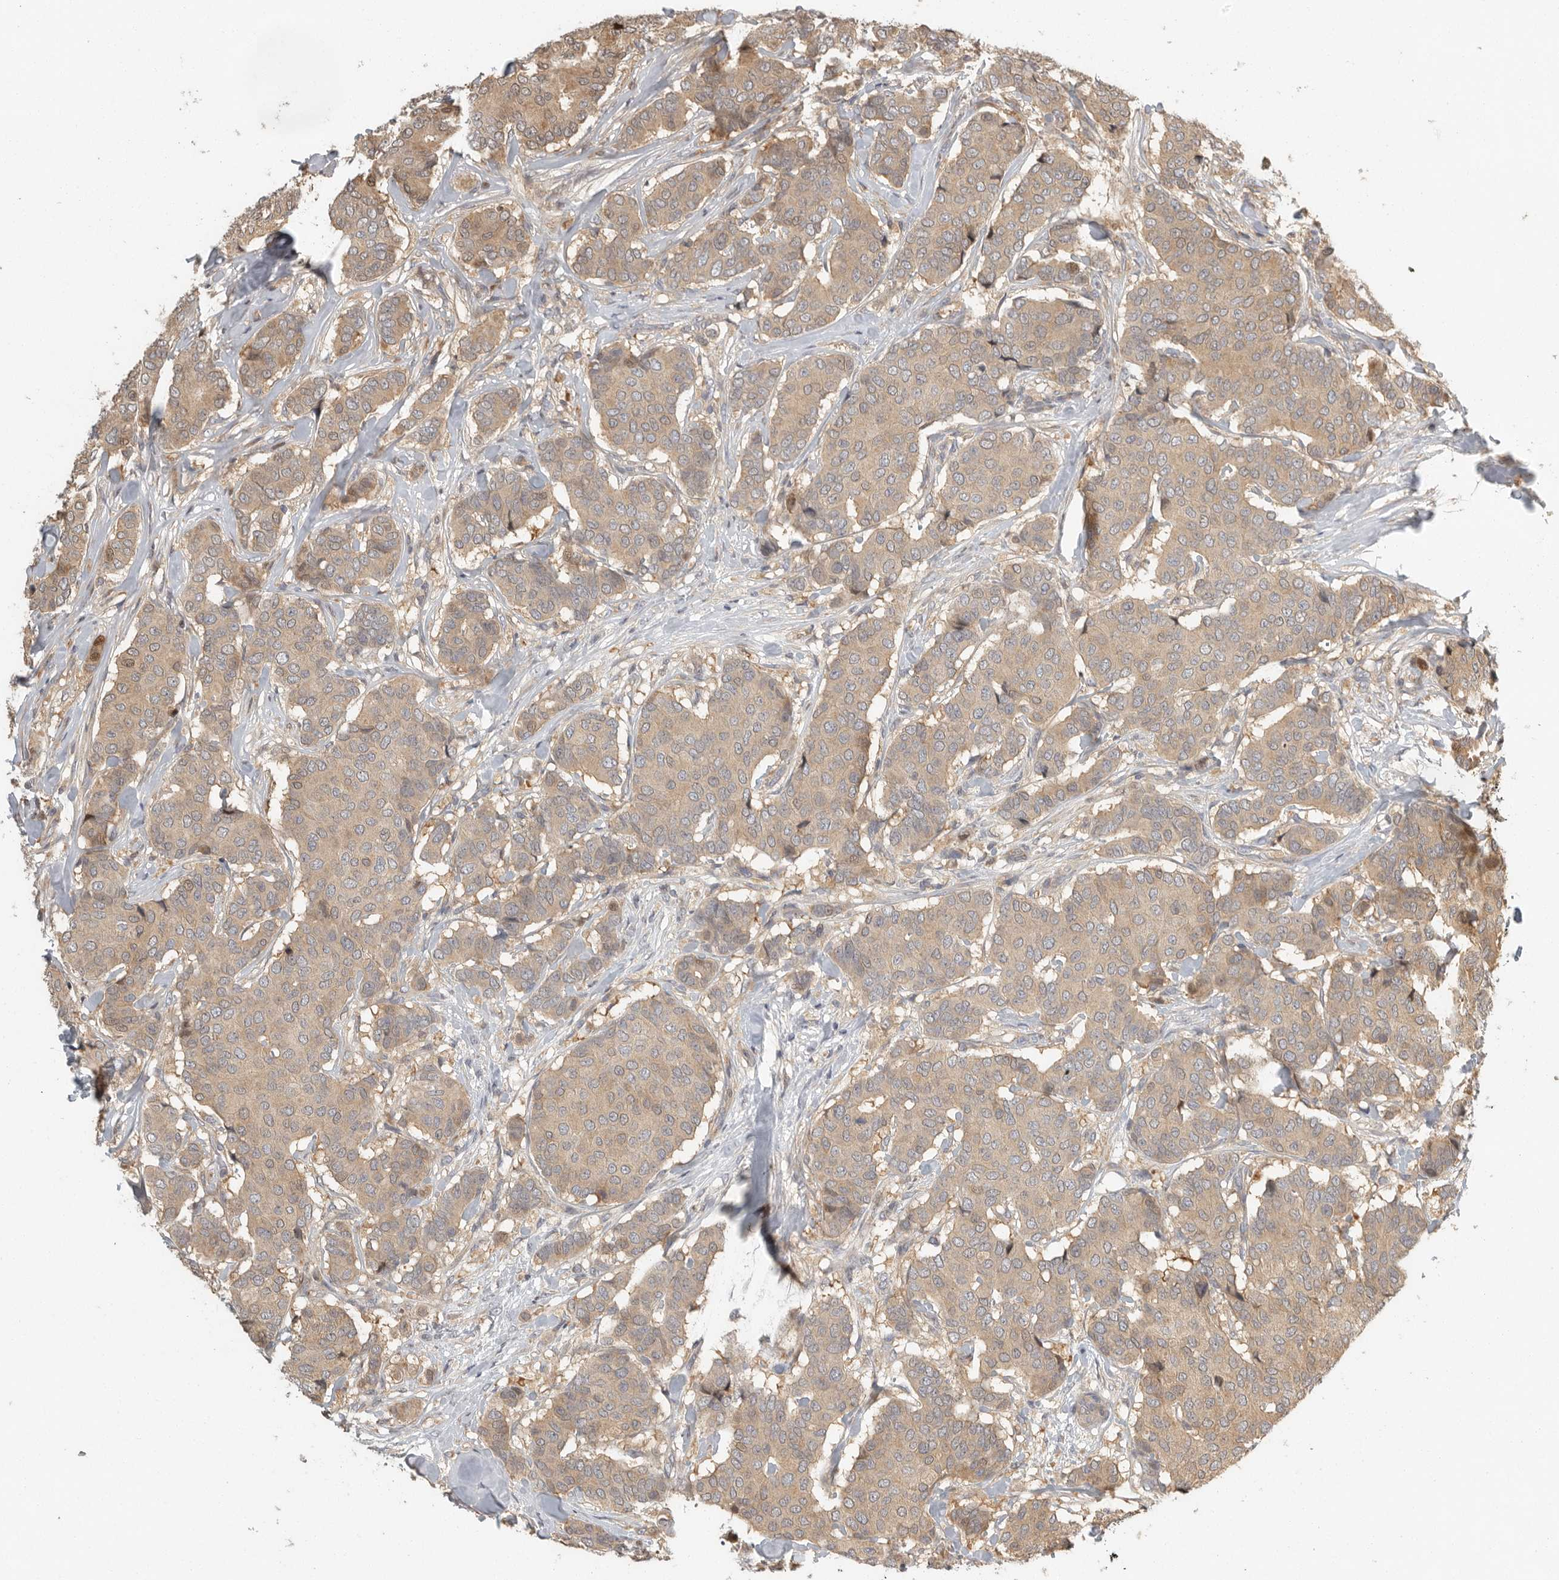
{"staining": {"intensity": "weak", "quantity": ">75%", "location": "cytoplasmic/membranous"}, "tissue": "breast cancer", "cell_type": "Tumor cells", "image_type": "cancer", "snomed": [{"axis": "morphology", "description": "Duct carcinoma"}, {"axis": "topography", "description": "Breast"}], "caption": "IHC staining of breast cancer, which exhibits low levels of weak cytoplasmic/membranous expression in approximately >75% of tumor cells indicating weak cytoplasmic/membranous protein expression. The staining was performed using DAB (brown) for protein detection and nuclei were counterstained in hematoxylin (blue).", "gene": "SWT1", "patient": {"sex": "female", "age": 75}}